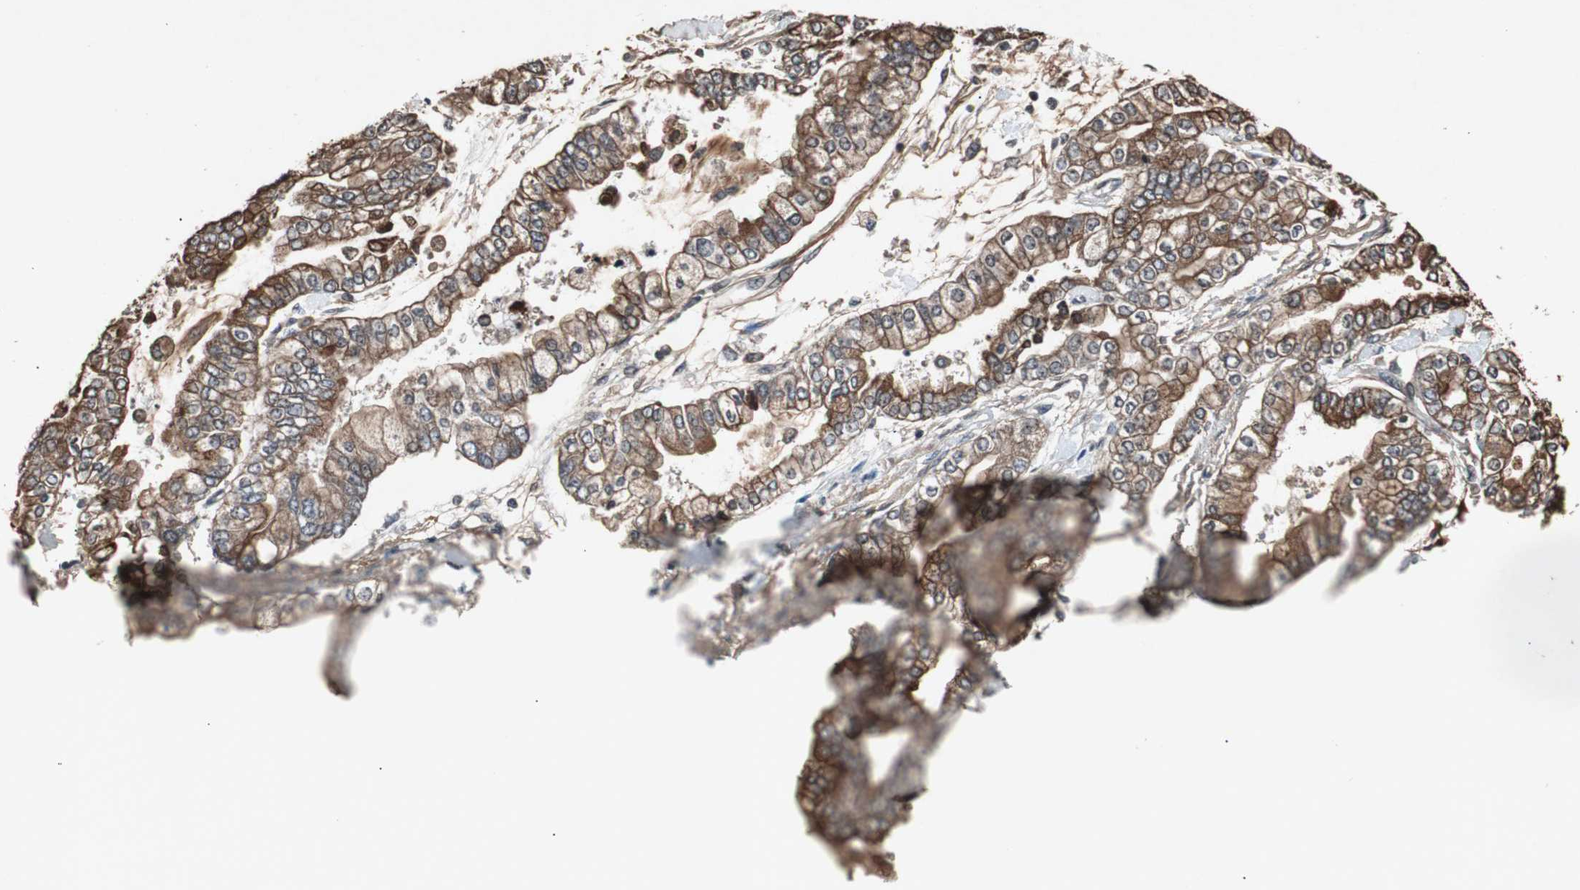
{"staining": {"intensity": "moderate", "quantity": ">75%", "location": "cytoplasmic/membranous"}, "tissue": "stomach cancer", "cell_type": "Tumor cells", "image_type": "cancer", "snomed": [{"axis": "morphology", "description": "Normal tissue, NOS"}, {"axis": "morphology", "description": "Adenocarcinoma, NOS"}, {"axis": "topography", "description": "Stomach, upper"}, {"axis": "topography", "description": "Stomach"}], "caption": "Immunohistochemical staining of stomach adenocarcinoma displays medium levels of moderate cytoplasmic/membranous protein expression in about >75% of tumor cells.", "gene": "SLIT2", "patient": {"sex": "male", "age": 76}}